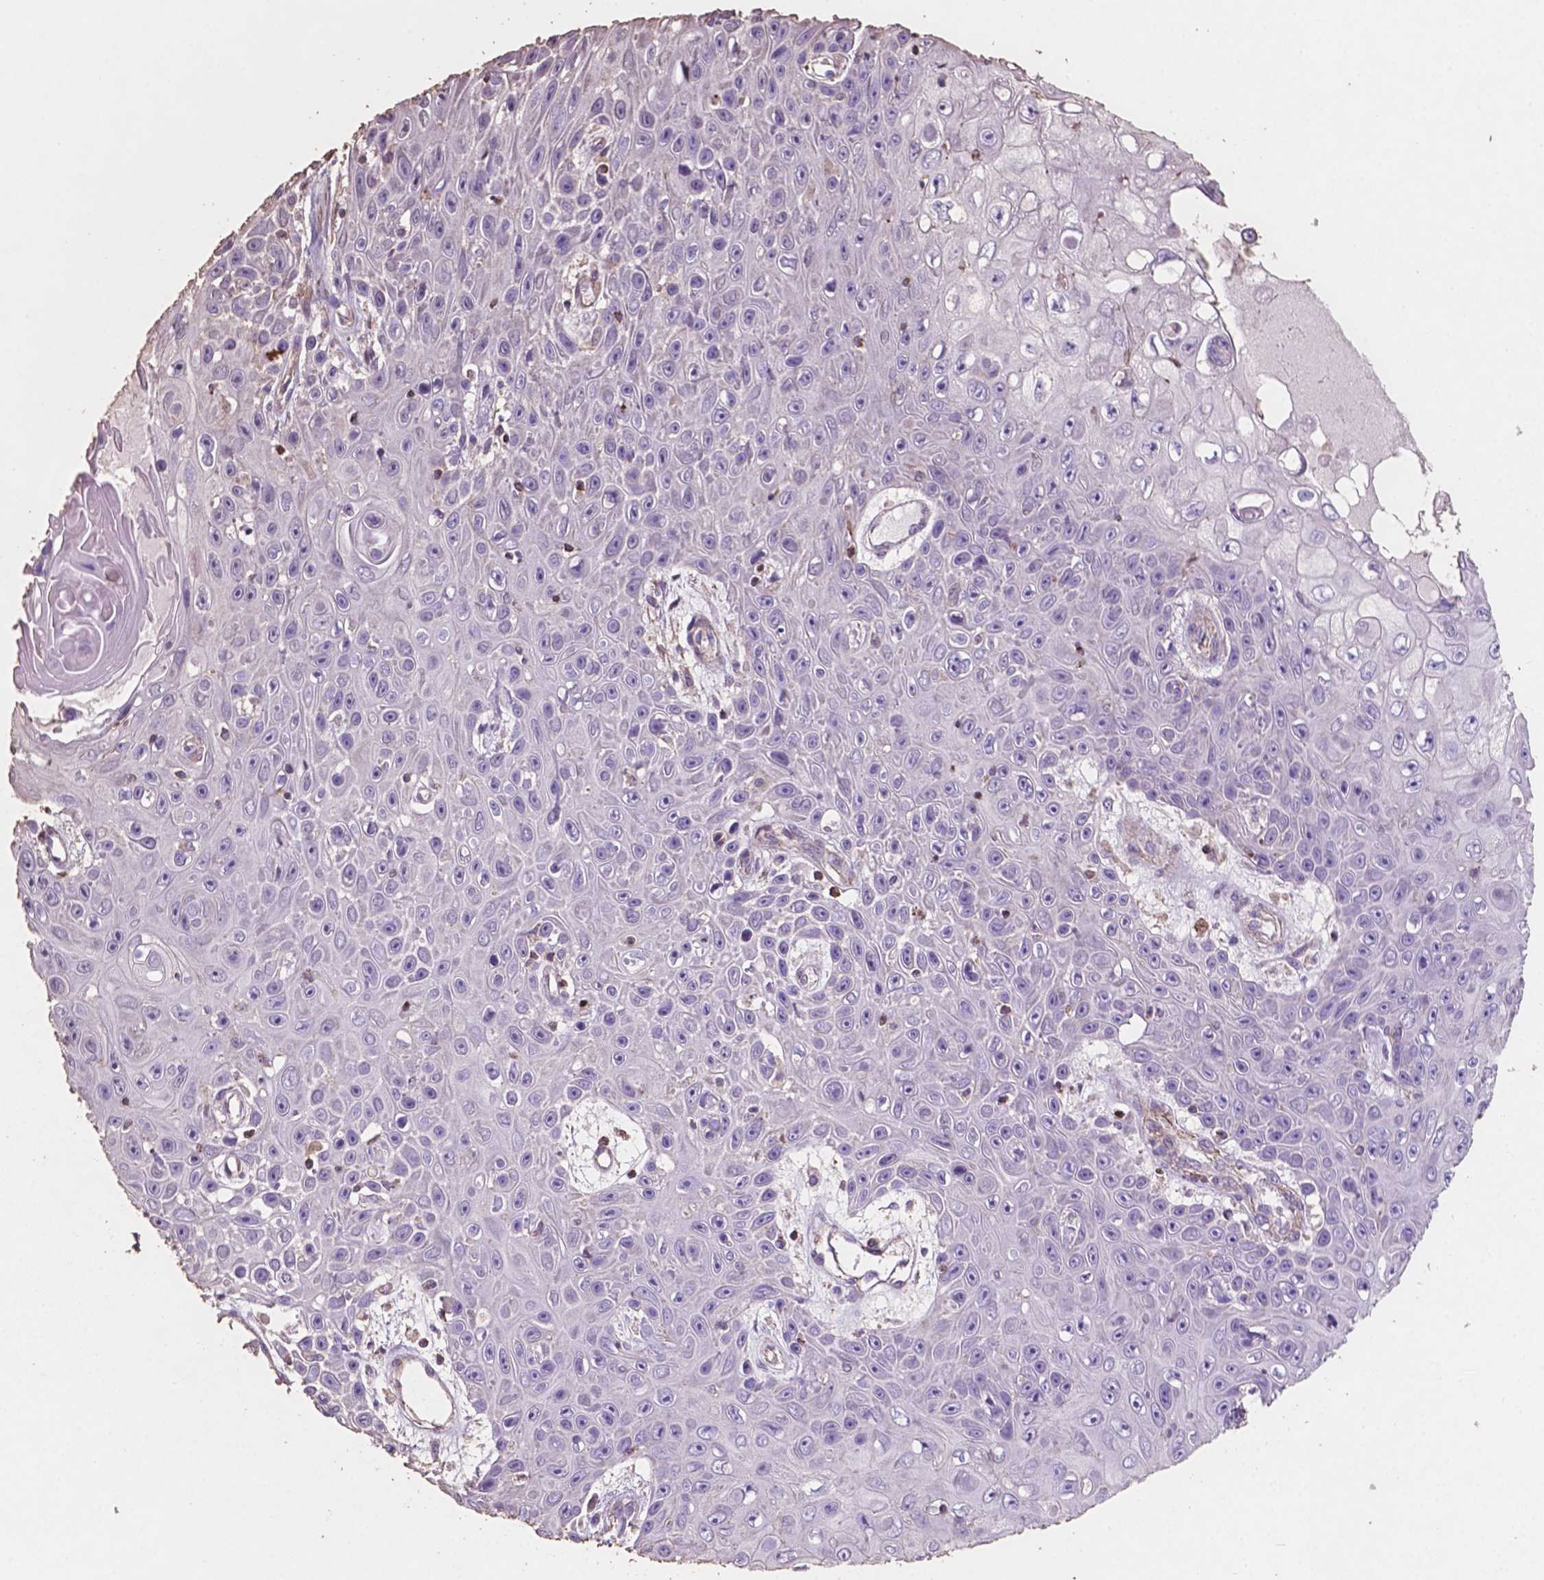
{"staining": {"intensity": "negative", "quantity": "none", "location": "none"}, "tissue": "skin cancer", "cell_type": "Tumor cells", "image_type": "cancer", "snomed": [{"axis": "morphology", "description": "Squamous cell carcinoma, NOS"}, {"axis": "topography", "description": "Skin"}], "caption": "Histopathology image shows no protein positivity in tumor cells of skin cancer (squamous cell carcinoma) tissue.", "gene": "COMMD4", "patient": {"sex": "male", "age": 82}}